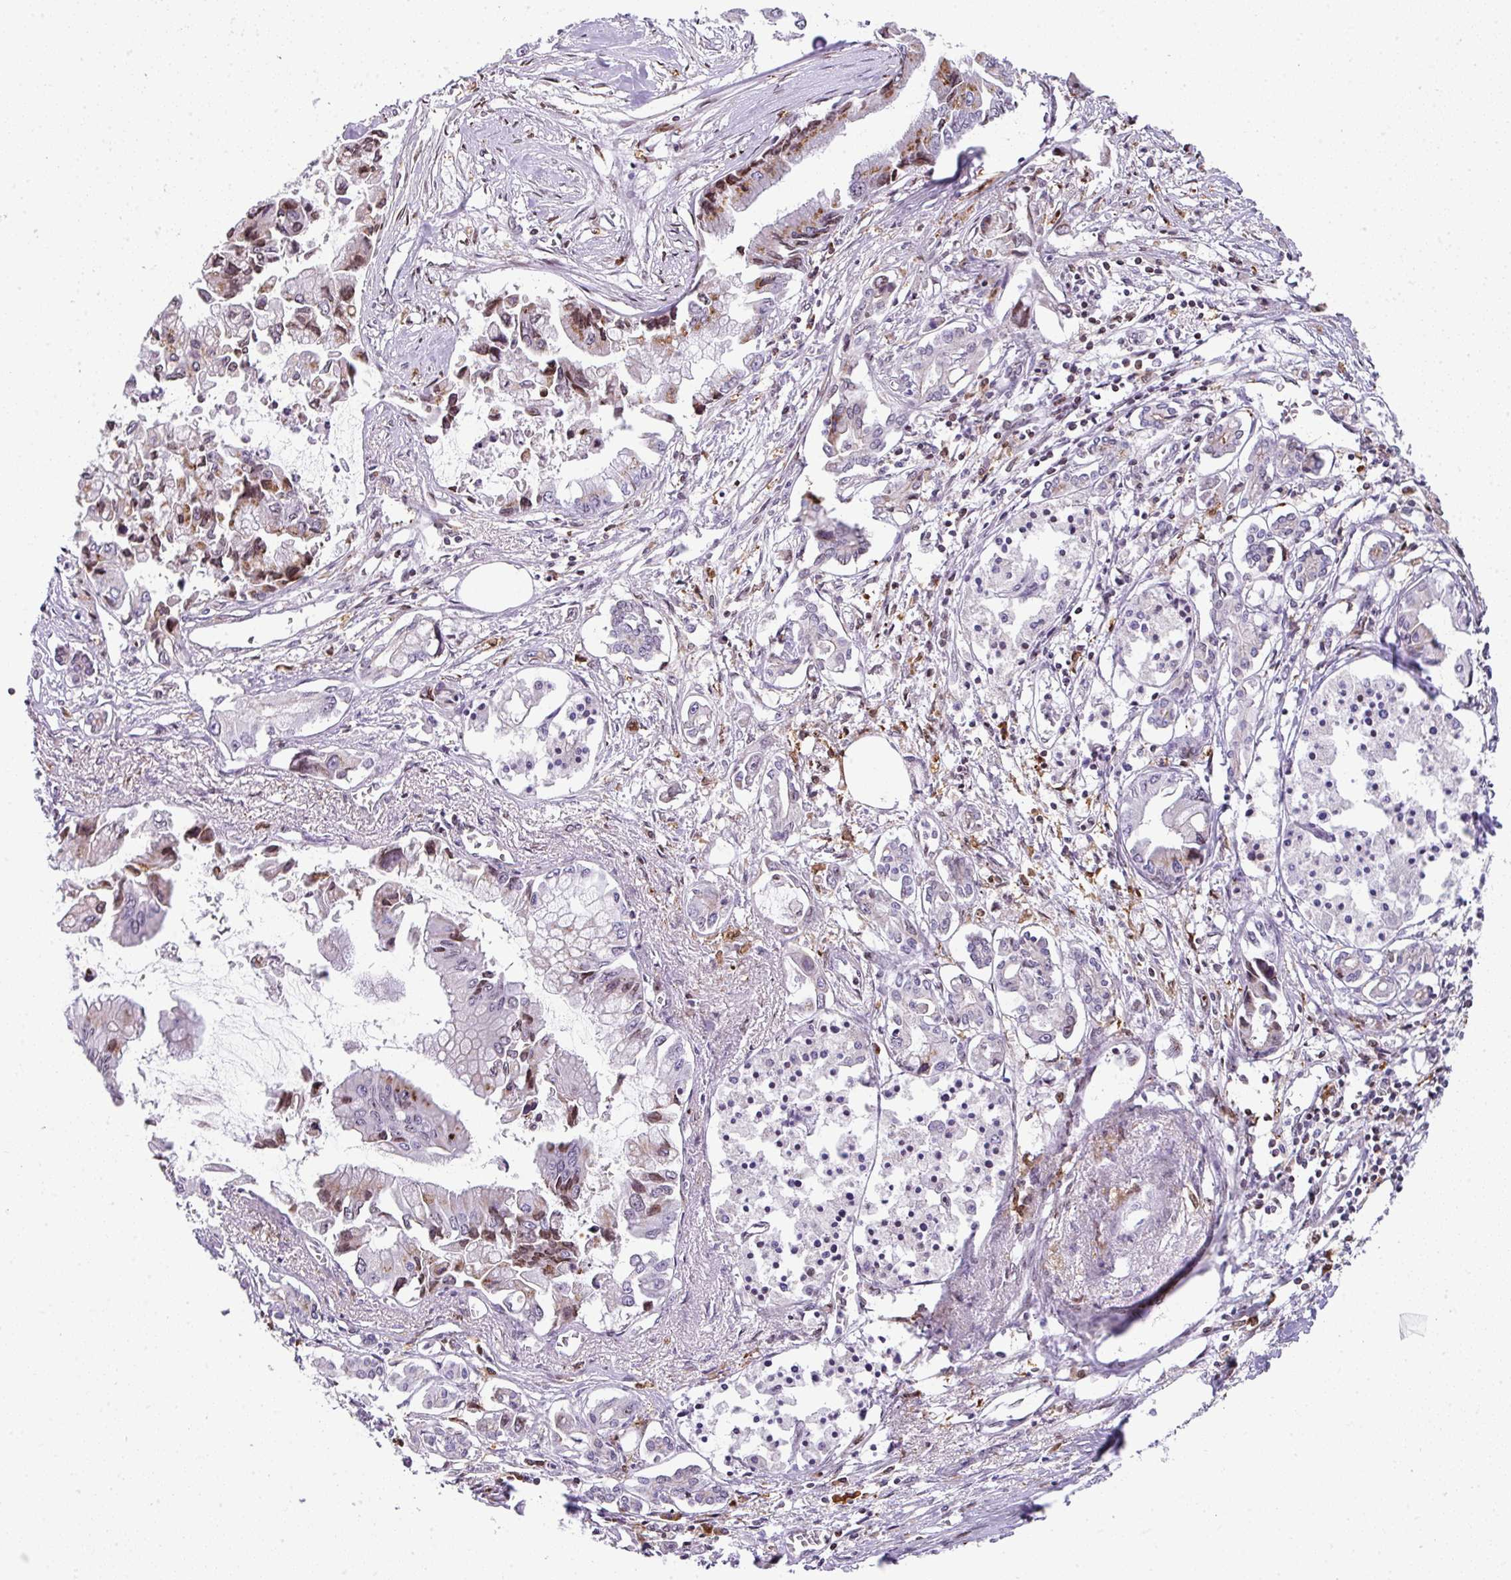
{"staining": {"intensity": "moderate", "quantity": "<25%", "location": "cytoplasmic/membranous,nuclear"}, "tissue": "pancreatic cancer", "cell_type": "Tumor cells", "image_type": "cancer", "snomed": [{"axis": "morphology", "description": "Adenocarcinoma, NOS"}, {"axis": "topography", "description": "Pancreas"}], "caption": "Human pancreatic cancer (adenocarcinoma) stained with a brown dye exhibits moderate cytoplasmic/membranous and nuclear positive staining in about <25% of tumor cells.", "gene": "PLK1", "patient": {"sex": "male", "age": 84}}